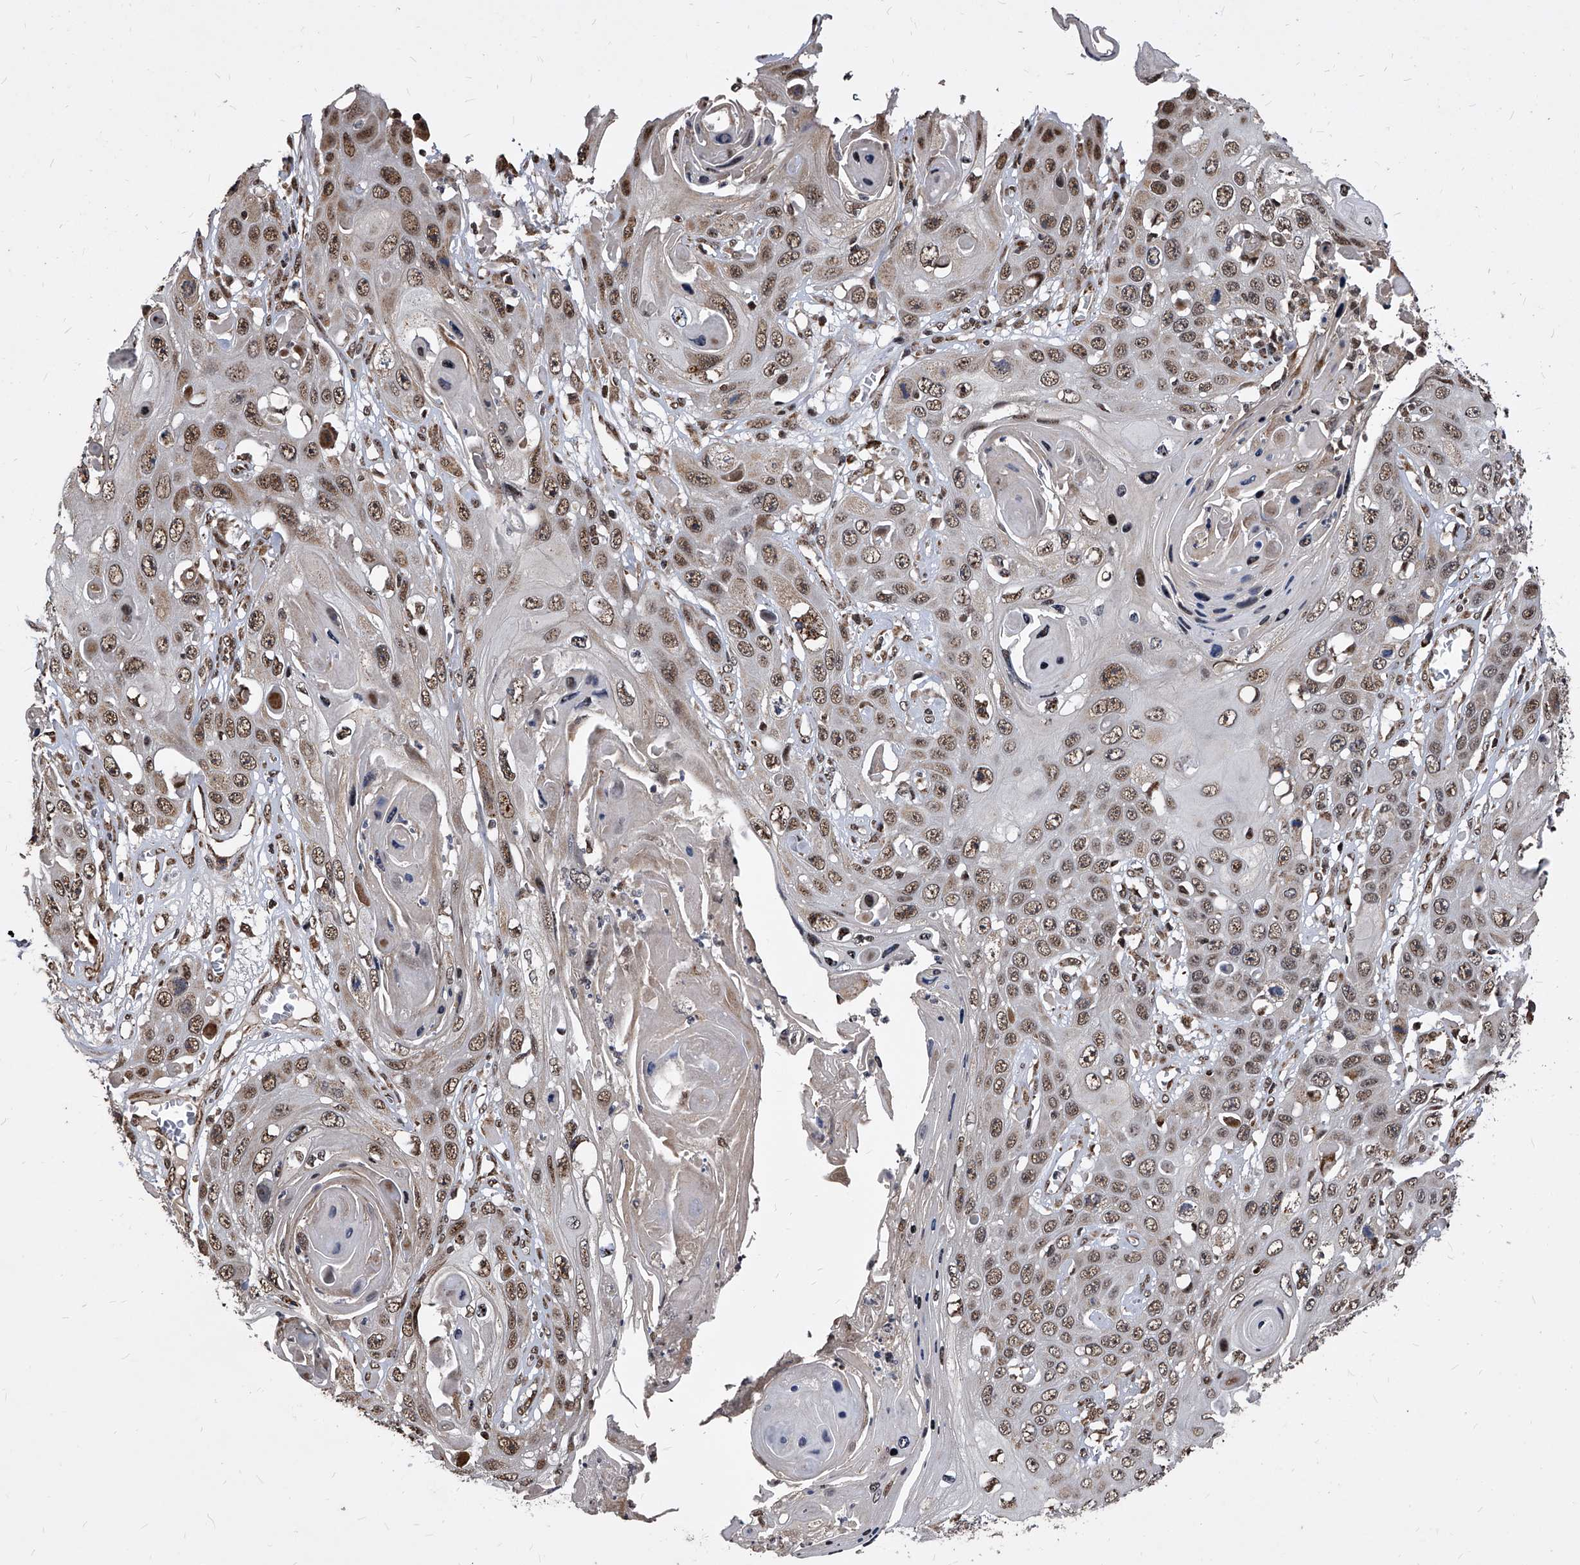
{"staining": {"intensity": "moderate", "quantity": ">75%", "location": "nuclear"}, "tissue": "skin cancer", "cell_type": "Tumor cells", "image_type": "cancer", "snomed": [{"axis": "morphology", "description": "Squamous cell carcinoma, NOS"}, {"axis": "topography", "description": "Skin"}], "caption": "Skin cancer (squamous cell carcinoma) stained for a protein demonstrates moderate nuclear positivity in tumor cells.", "gene": "DUSP22", "patient": {"sex": "male", "age": 55}}